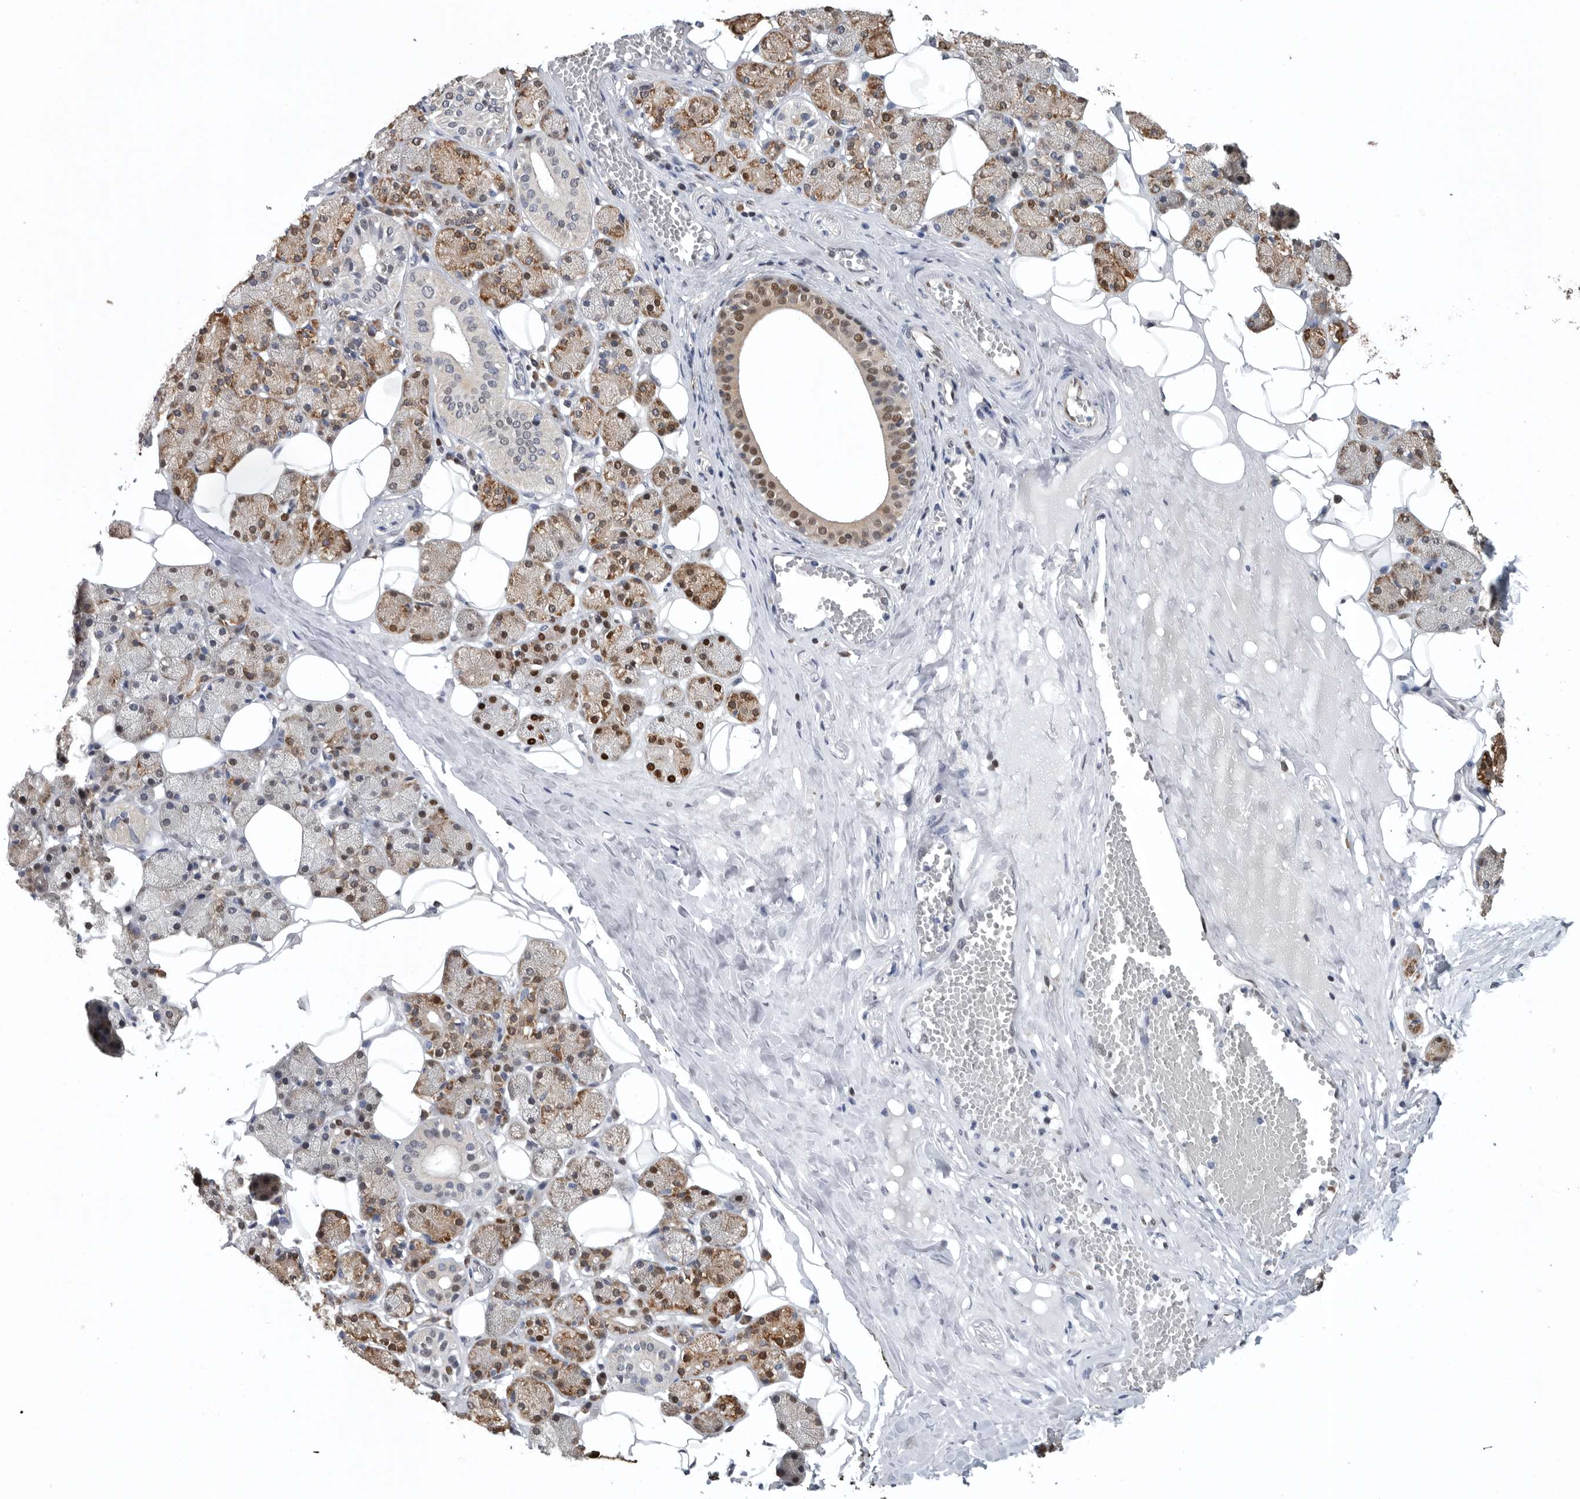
{"staining": {"intensity": "strong", "quantity": "25%-75%", "location": "cytoplasmic/membranous,nuclear"}, "tissue": "salivary gland", "cell_type": "Glandular cells", "image_type": "normal", "snomed": [{"axis": "morphology", "description": "Normal tissue, NOS"}, {"axis": "topography", "description": "Salivary gland"}], "caption": "Immunohistochemical staining of normal salivary gland exhibits 25%-75% levels of strong cytoplasmic/membranous,nuclear protein positivity in about 25%-75% of glandular cells.", "gene": "PDCD4", "patient": {"sex": "female", "age": 33}}